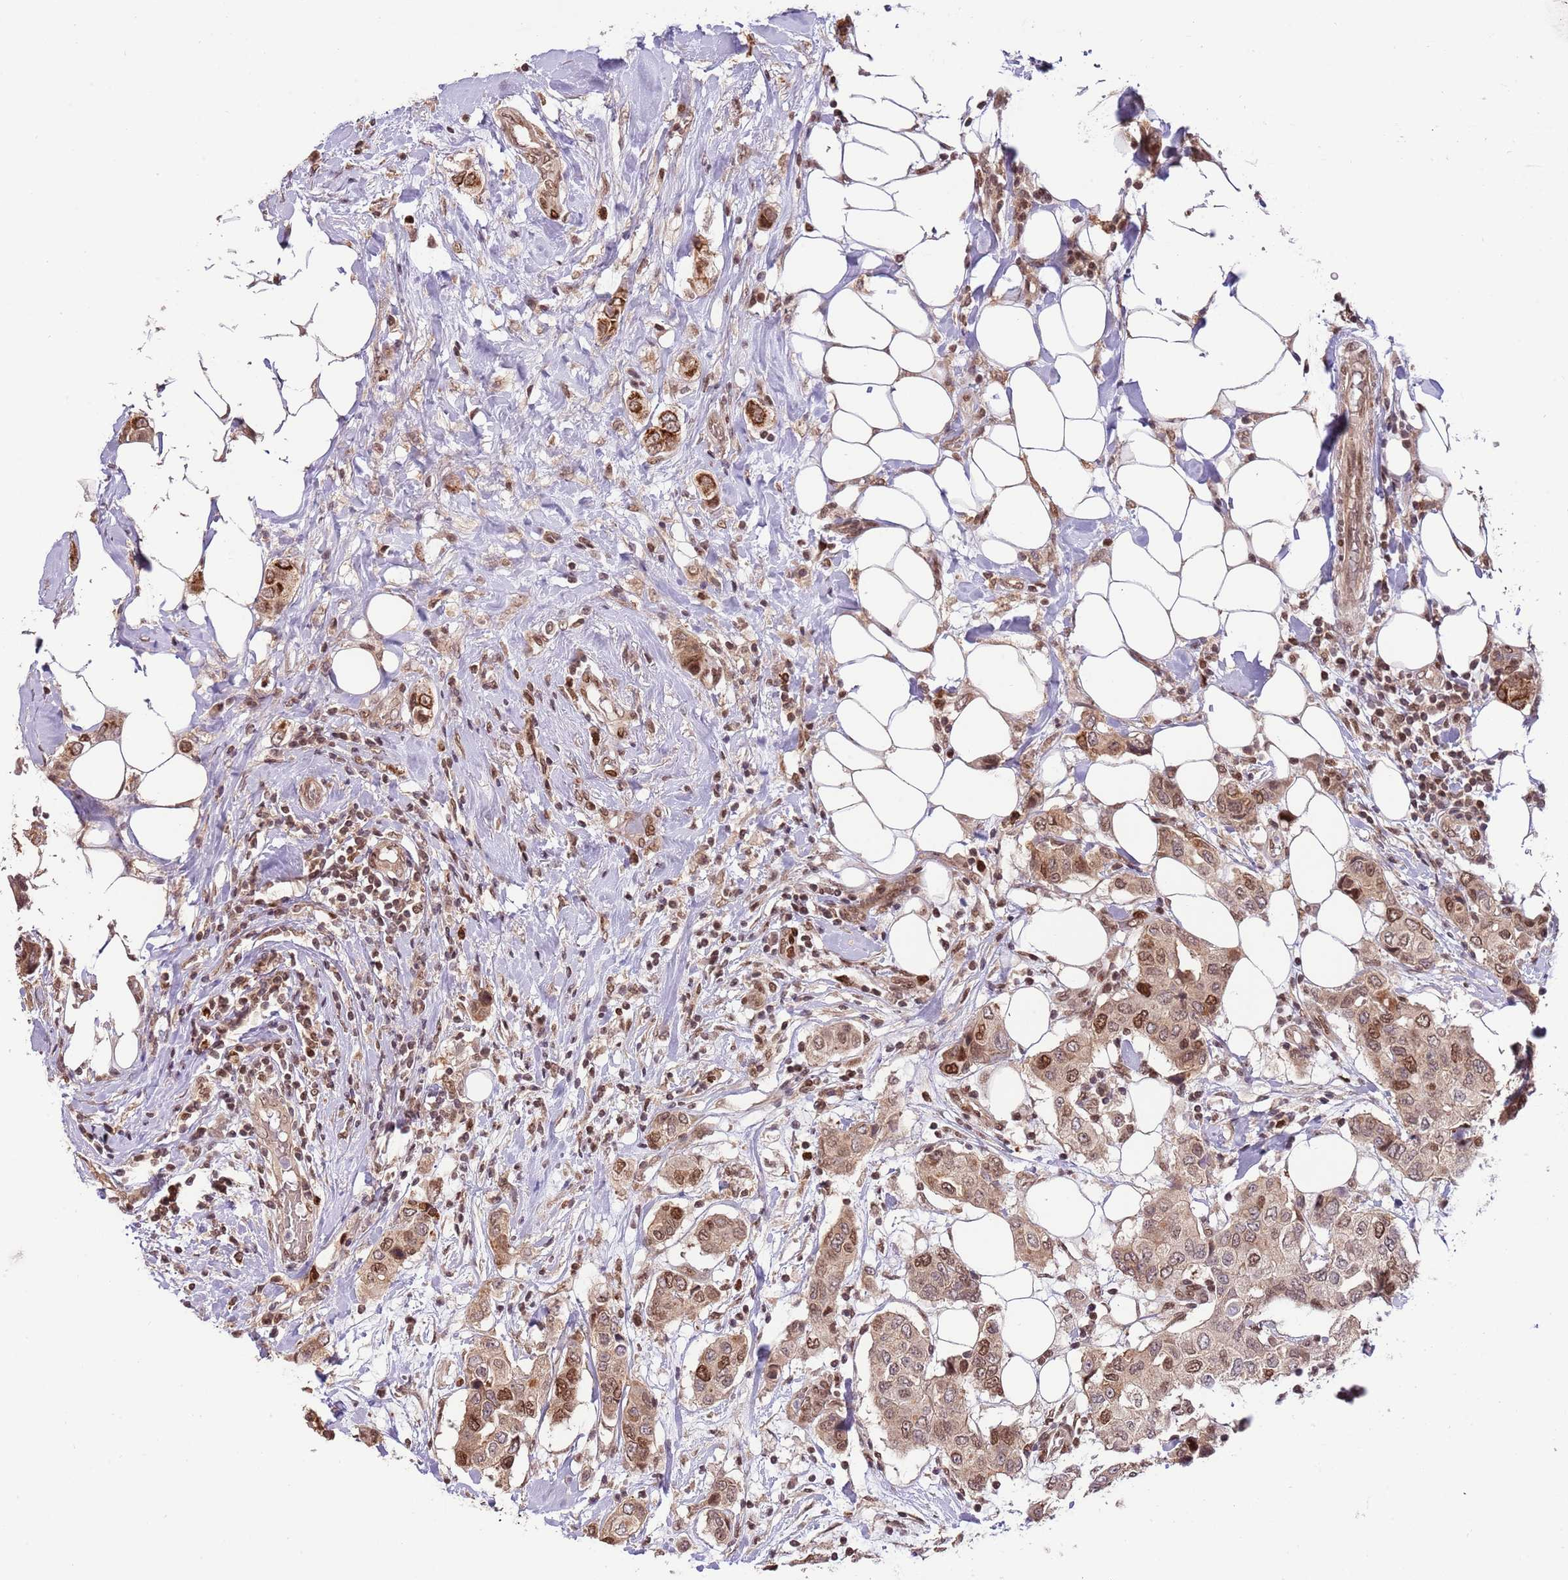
{"staining": {"intensity": "strong", "quantity": "25%-75%", "location": "cytoplasmic/membranous,nuclear"}, "tissue": "breast cancer", "cell_type": "Tumor cells", "image_type": "cancer", "snomed": [{"axis": "morphology", "description": "Lobular carcinoma"}, {"axis": "topography", "description": "Breast"}], "caption": "This image exhibits lobular carcinoma (breast) stained with IHC to label a protein in brown. The cytoplasmic/membranous and nuclear of tumor cells show strong positivity for the protein. Nuclei are counter-stained blue.", "gene": "RIF1", "patient": {"sex": "female", "age": 51}}